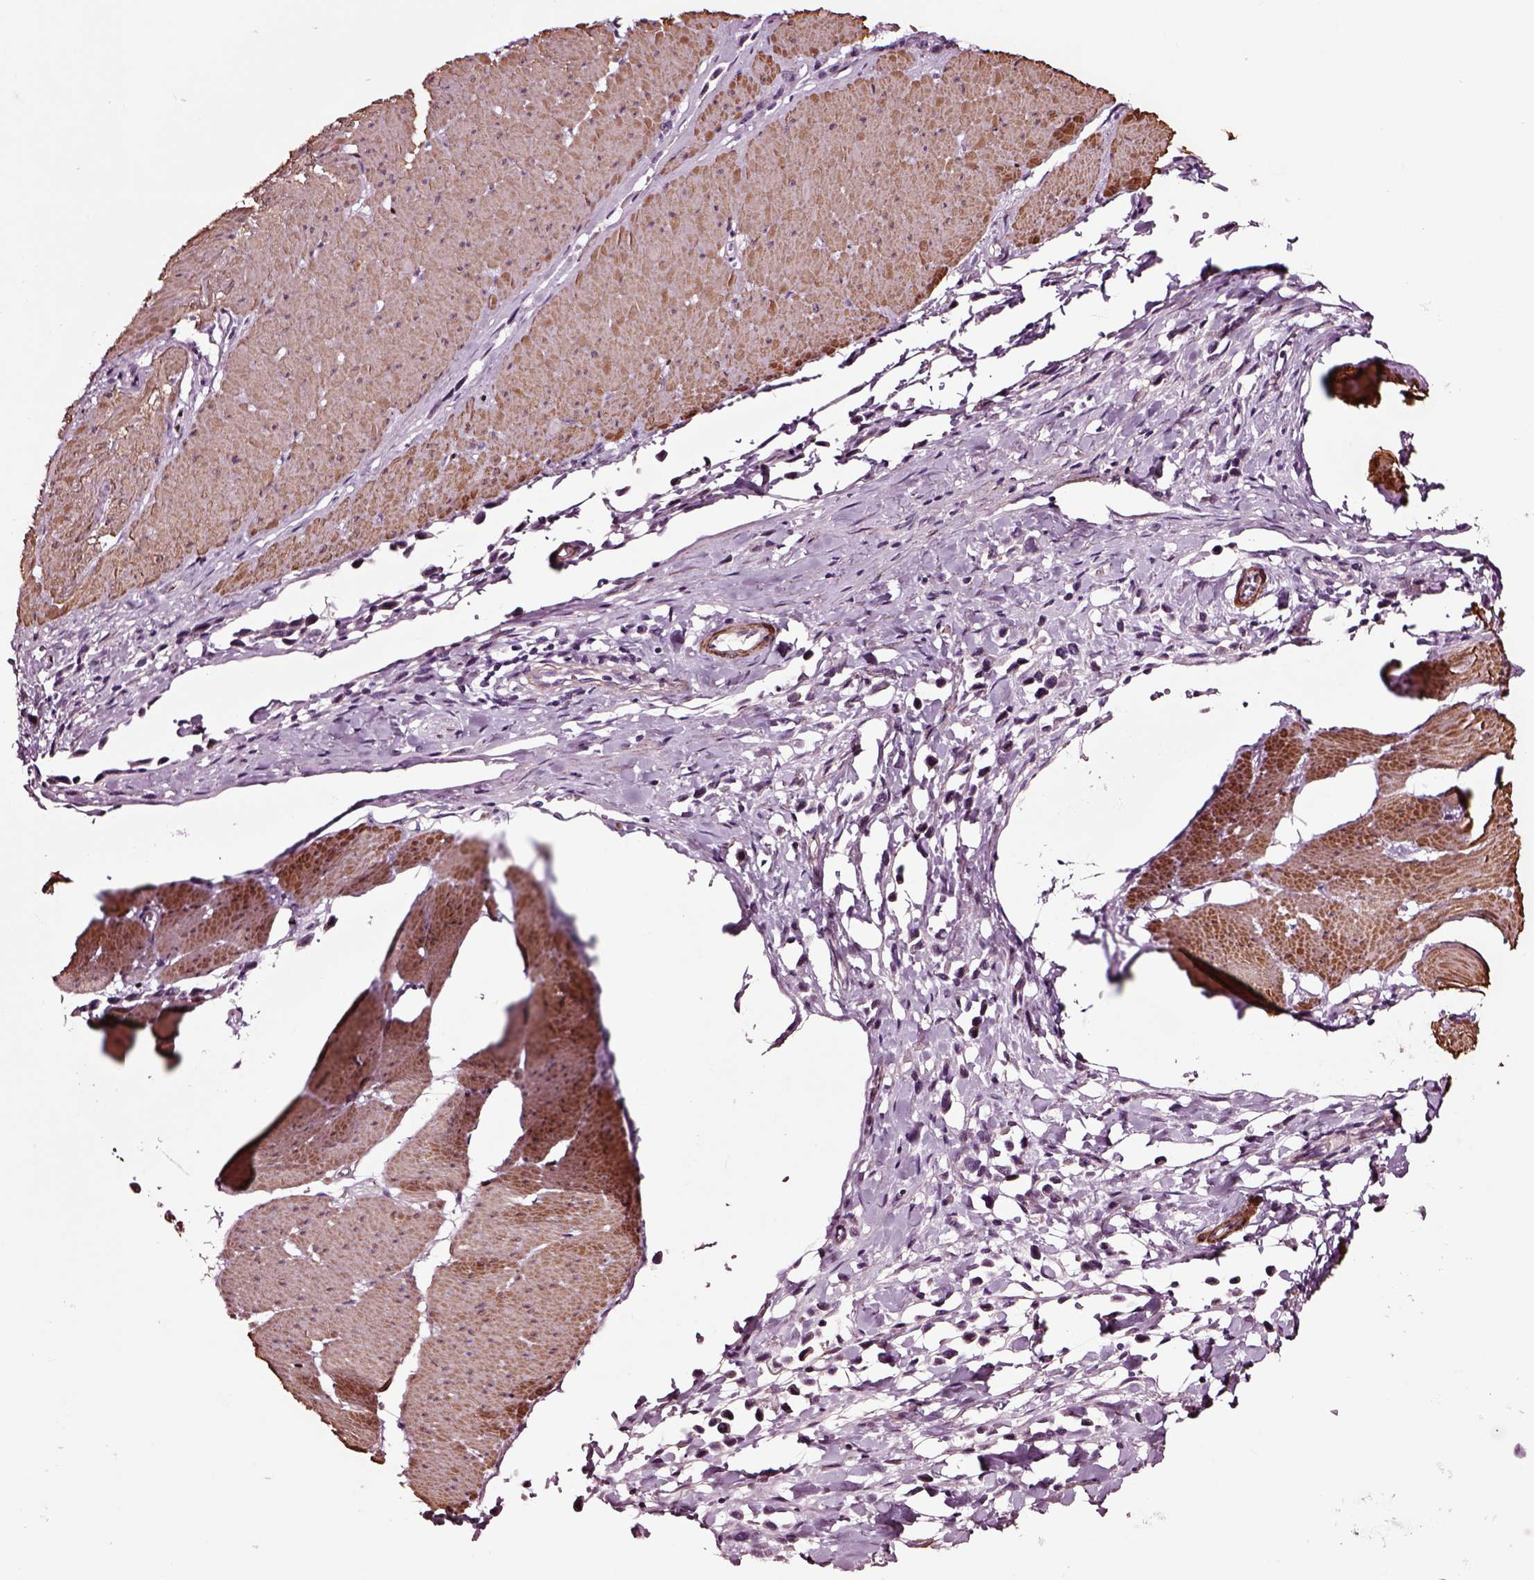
{"staining": {"intensity": "negative", "quantity": "none", "location": "none"}, "tissue": "stomach cancer", "cell_type": "Tumor cells", "image_type": "cancer", "snomed": [{"axis": "morphology", "description": "Adenocarcinoma, NOS"}, {"axis": "topography", "description": "Stomach"}], "caption": "This is an IHC micrograph of stomach cancer. There is no staining in tumor cells.", "gene": "SOX10", "patient": {"sex": "male", "age": 47}}